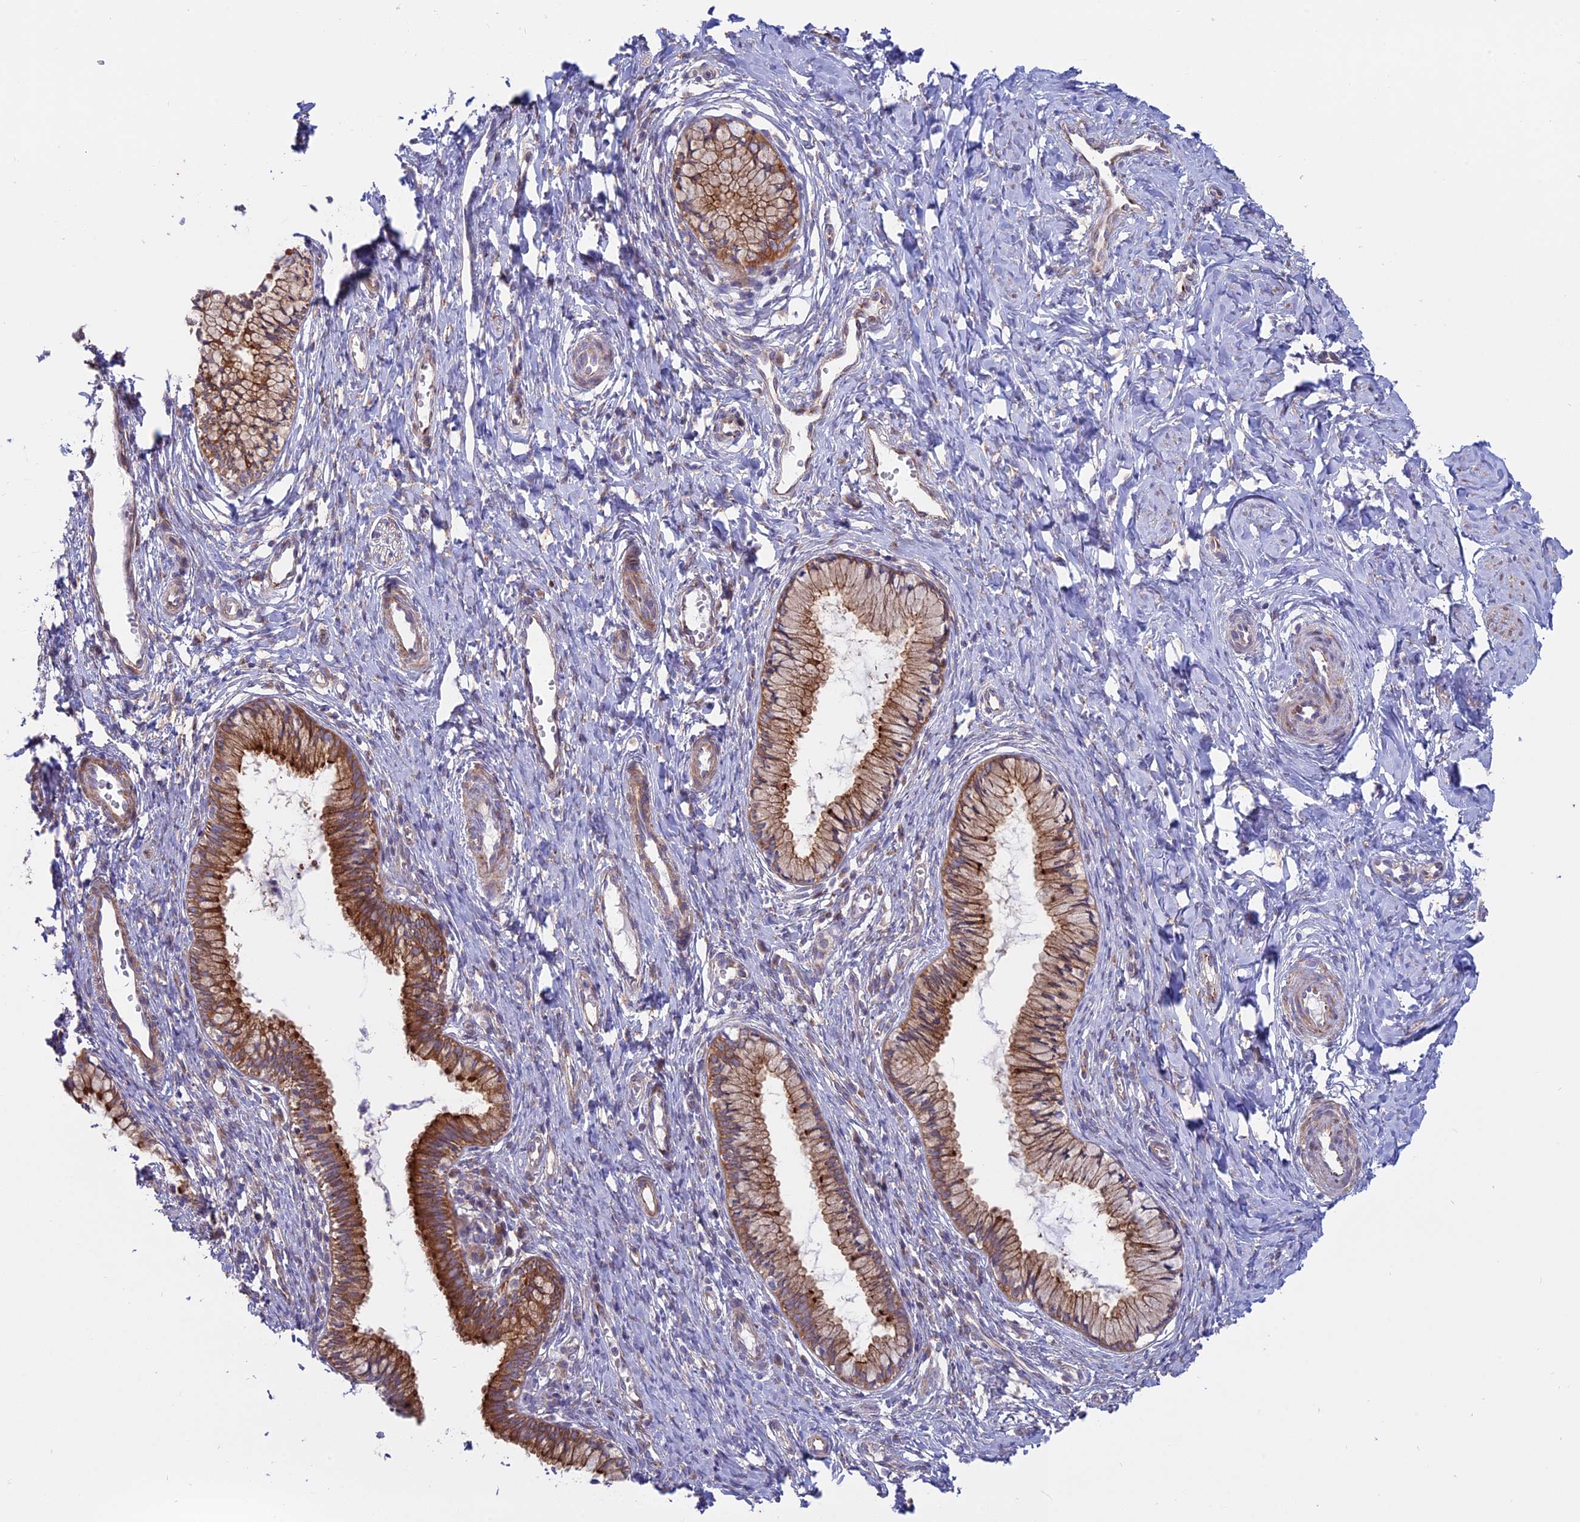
{"staining": {"intensity": "moderate", "quantity": ">75%", "location": "cytoplasmic/membranous"}, "tissue": "cervix", "cell_type": "Glandular cells", "image_type": "normal", "snomed": [{"axis": "morphology", "description": "Normal tissue, NOS"}, {"axis": "topography", "description": "Cervix"}], "caption": "Cervix stained for a protein (brown) shows moderate cytoplasmic/membranous positive positivity in approximately >75% of glandular cells.", "gene": "MYO5B", "patient": {"sex": "female", "age": 27}}